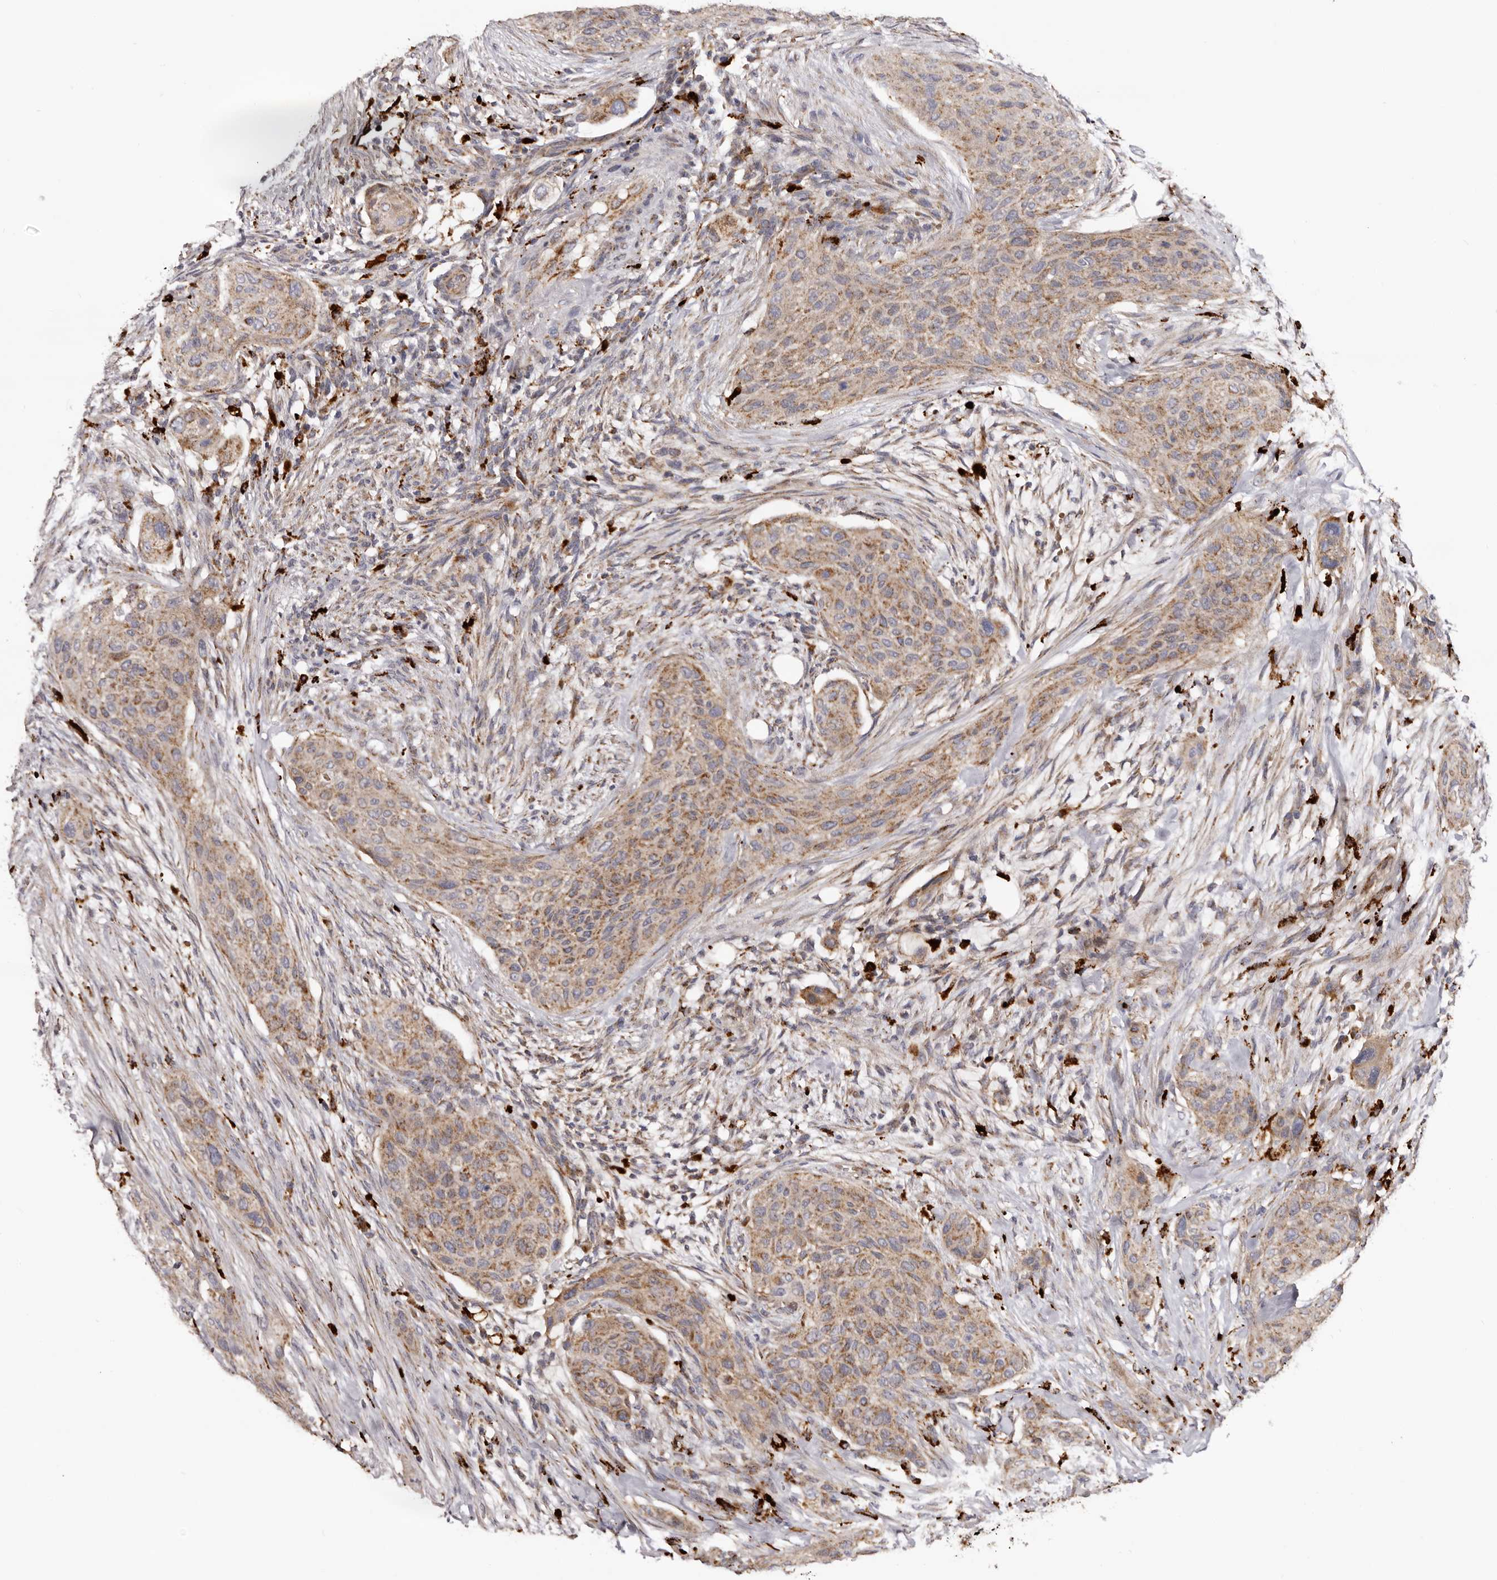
{"staining": {"intensity": "moderate", "quantity": ">75%", "location": "cytoplasmic/membranous"}, "tissue": "urothelial cancer", "cell_type": "Tumor cells", "image_type": "cancer", "snomed": [{"axis": "morphology", "description": "Urothelial carcinoma, High grade"}, {"axis": "topography", "description": "Urinary bladder"}], "caption": "Immunohistochemical staining of high-grade urothelial carcinoma reveals medium levels of moderate cytoplasmic/membranous staining in approximately >75% of tumor cells.", "gene": "MECR", "patient": {"sex": "male", "age": 35}}